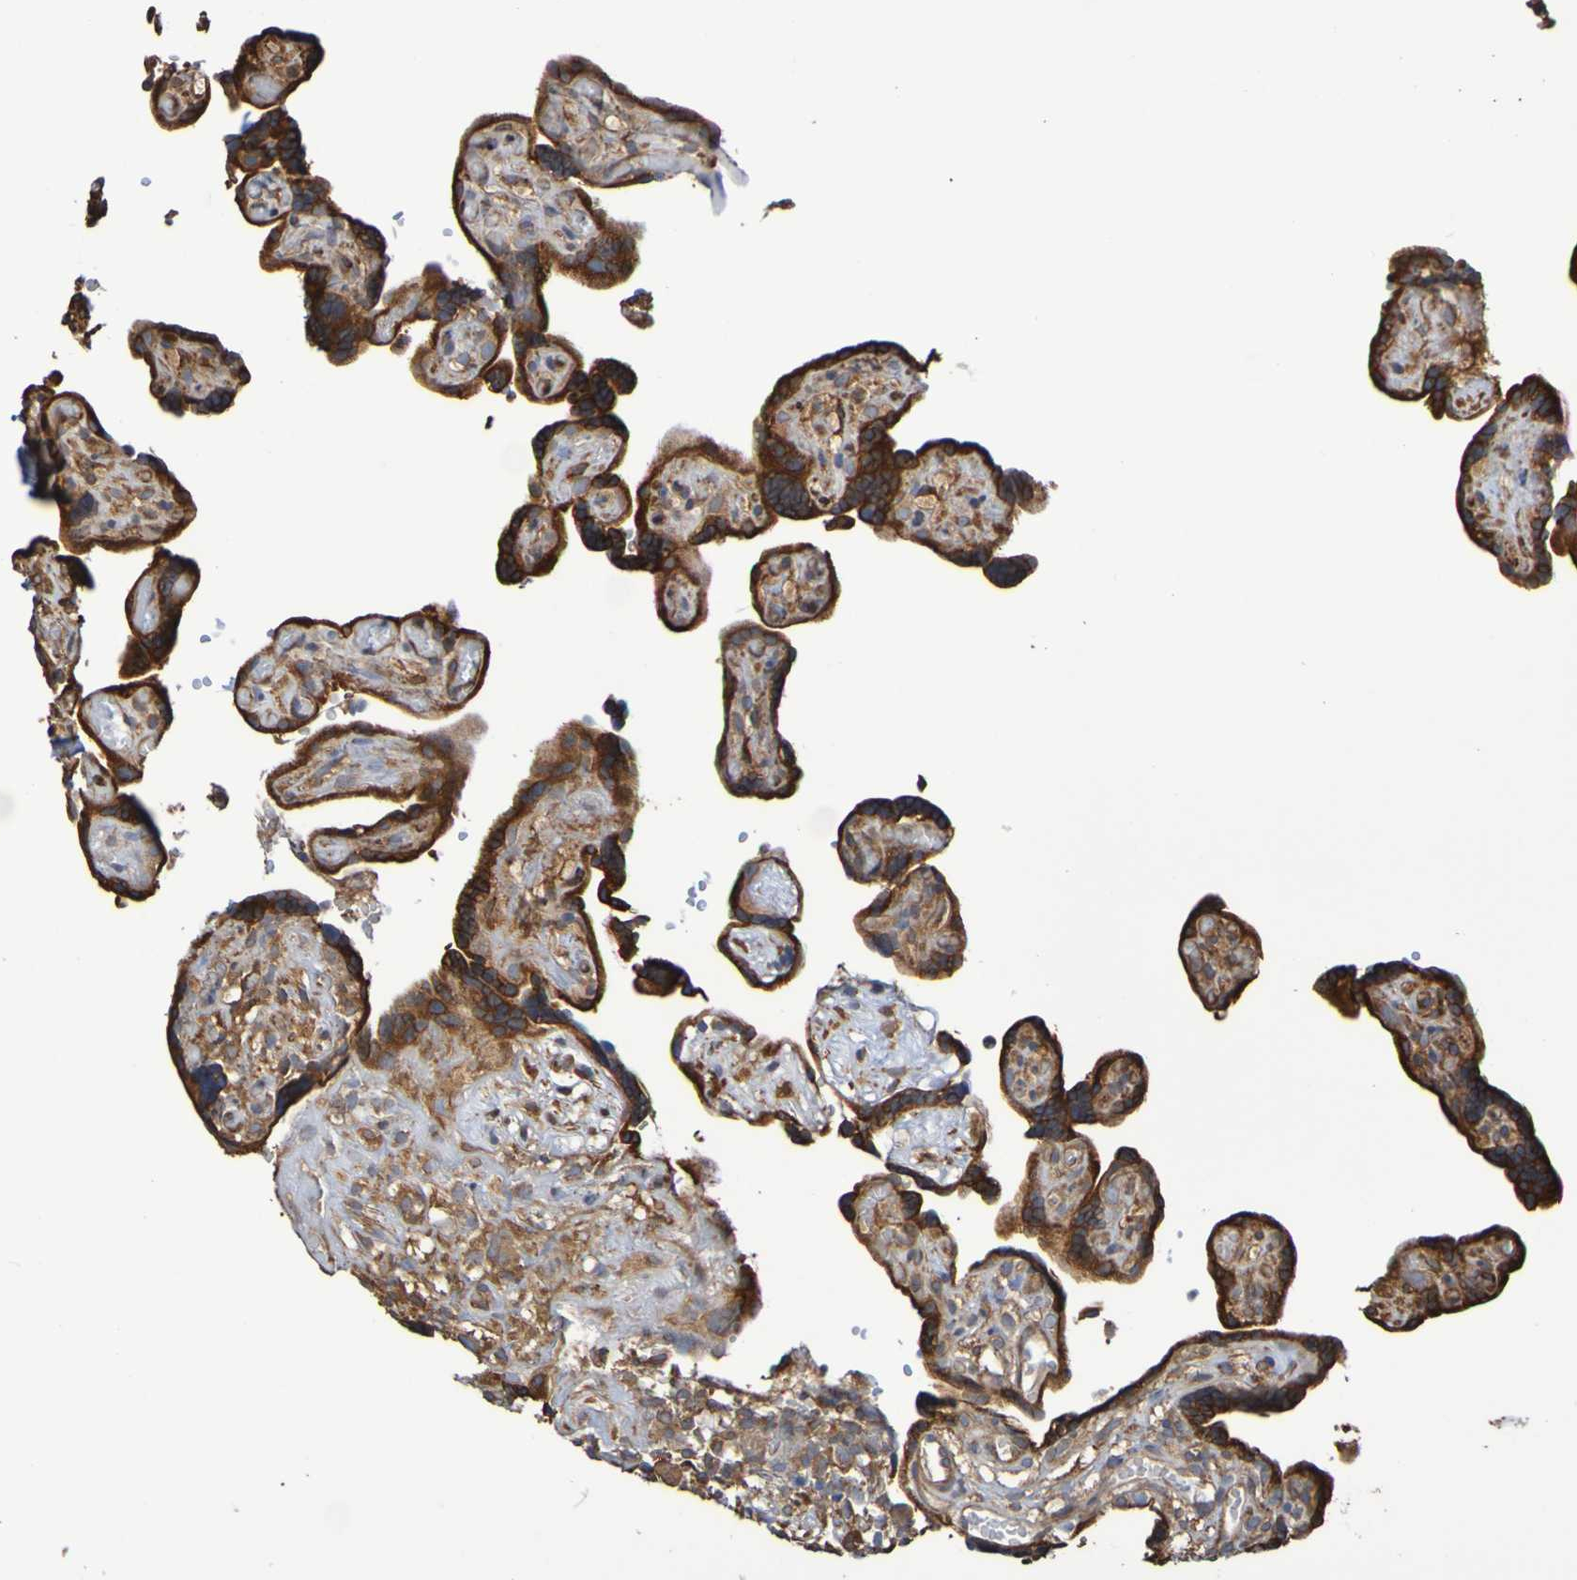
{"staining": {"intensity": "moderate", "quantity": ">75%", "location": "cytoplasmic/membranous"}, "tissue": "placenta", "cell_type": "Decidual cells", "image_type": "normal", "snomed": [{"axis": "morphology", "description": "Normal tissue, NOS"}, {"axis": "topography", "description": "Placenta"}], "caption": "Placenta was stained to show a protein in brown. There is medium levels of moderate cytoplasmic/membranous positivity in about >75% of decidual cells. The staining is performed using DAB brown chromogen to label protein expression. The nuclei are counter-stained blue using hematoxylin.", "gene": "RAB11A", "patient": {"sex": "female", "age": 30}}